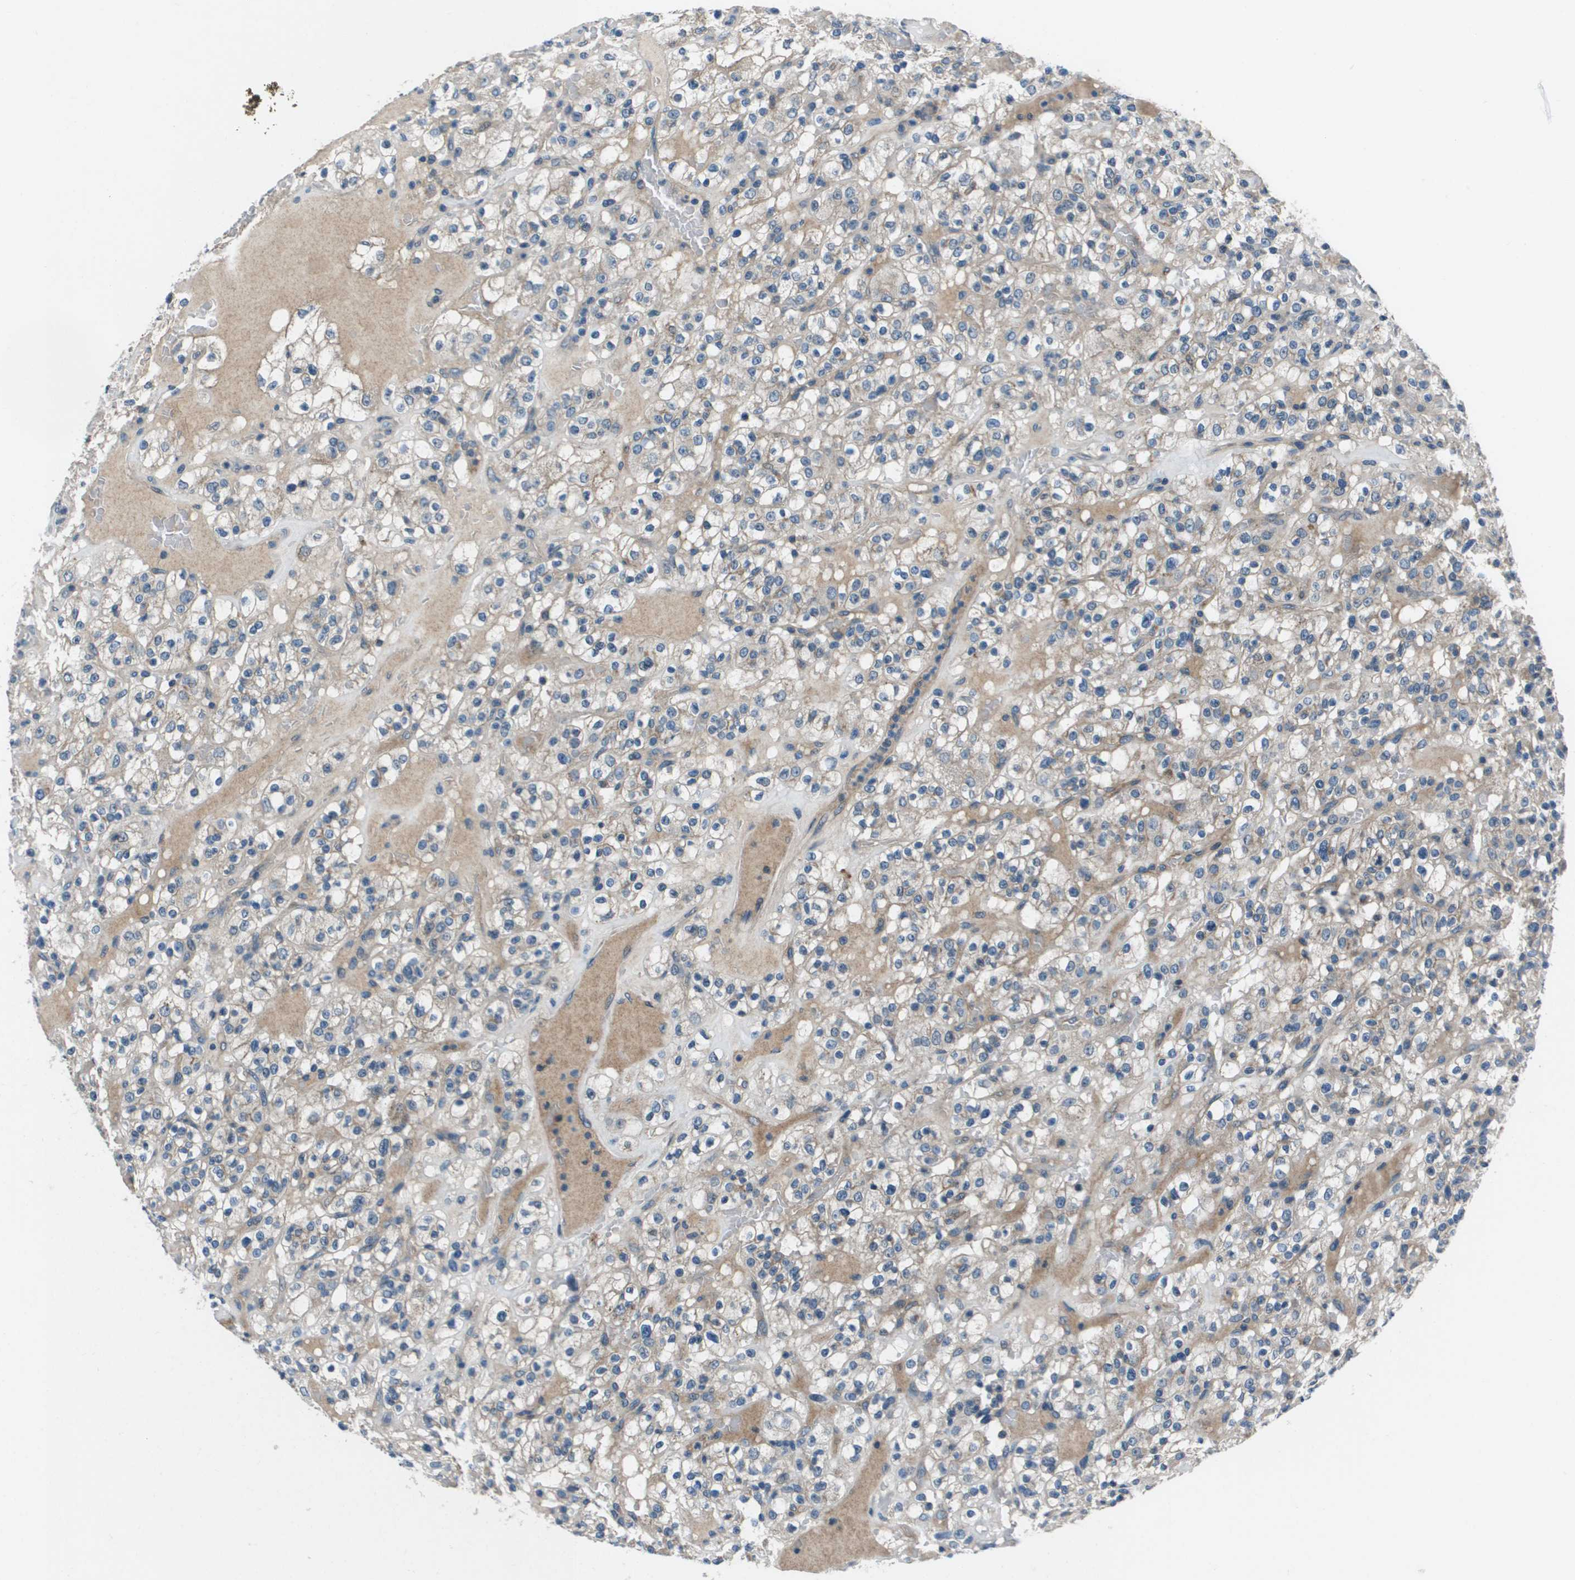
{"staining": {"intensity": "weak", "quantity": "<25%", "location": "cytoplasmic/membranous"}, "tissue": "renal cancer", "cell_type": "Tumor cells", "image_type": "cancer", "snomed": [{"axis": "morphology", "description": "Normal tissue, NOS"}, {"axis": "morphology", "description": "Adenocarcinoma, NOS"}, {"axis": "topography", "description": "Kidney"}], "caption": "High power microscopy photomicrograph of an immunohistochemistry photomicrograph of renal adenocarcinoma, revealing no significant positivity in tumor cells.", "gene": "PCOLCE", "patient": {"sex": "female", "age": 72}}